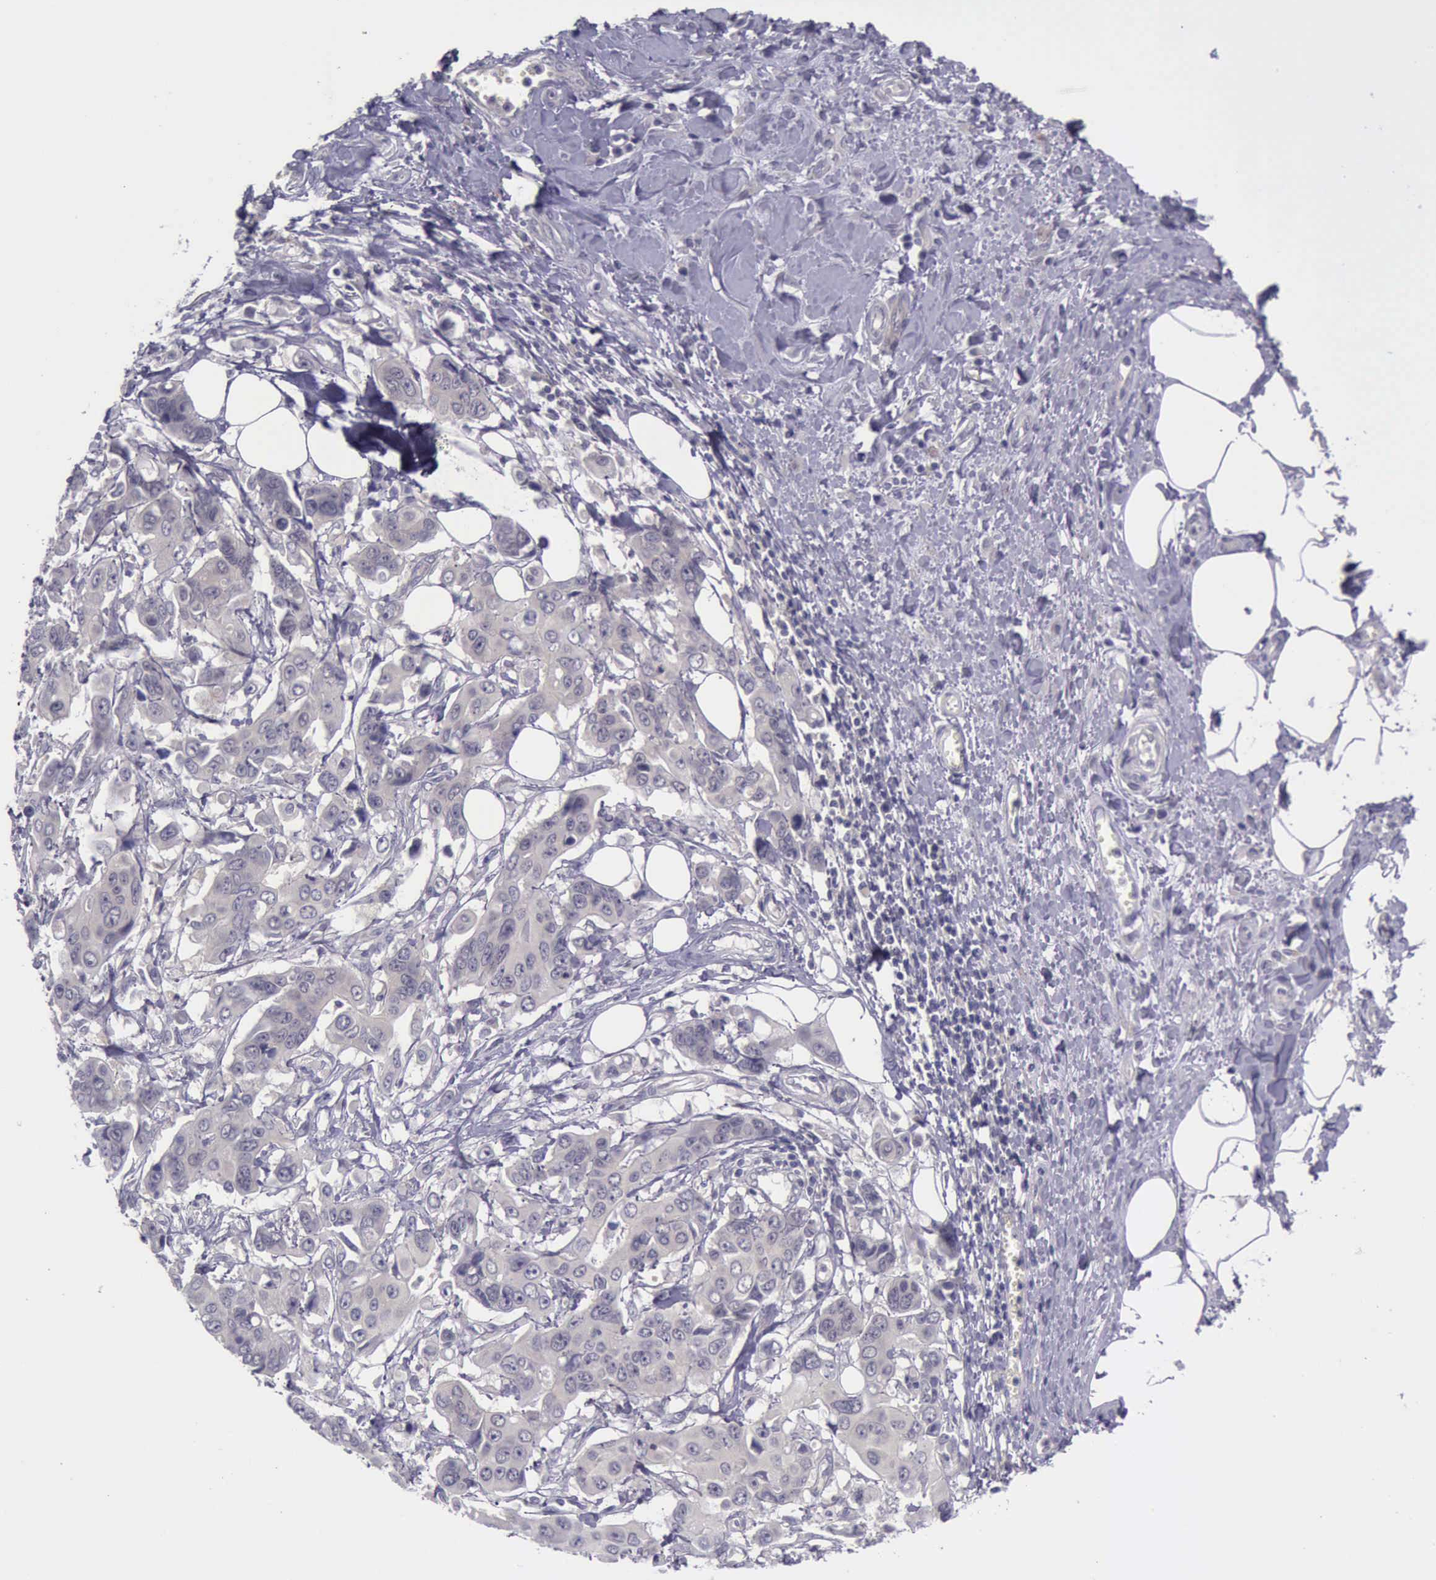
{"staining": {"intensity": "negative", "quantity": "none", "location": "none"}, "tissue": "stomach cancer", "cell_type": "Tumor cells", "image_type": "cancer", "snomed": [{"axis": "morphology", "description": "Adenocarcinoma, NOS"}, {"axis": "topography", "description": "Stomach, upper"}], "caption": "The micrograph exhibits no significant expression in tumor cells of stomach adenocarcinoma.", "gene": "ARNT2", "patient": {"sex": "male", "age": 80}}